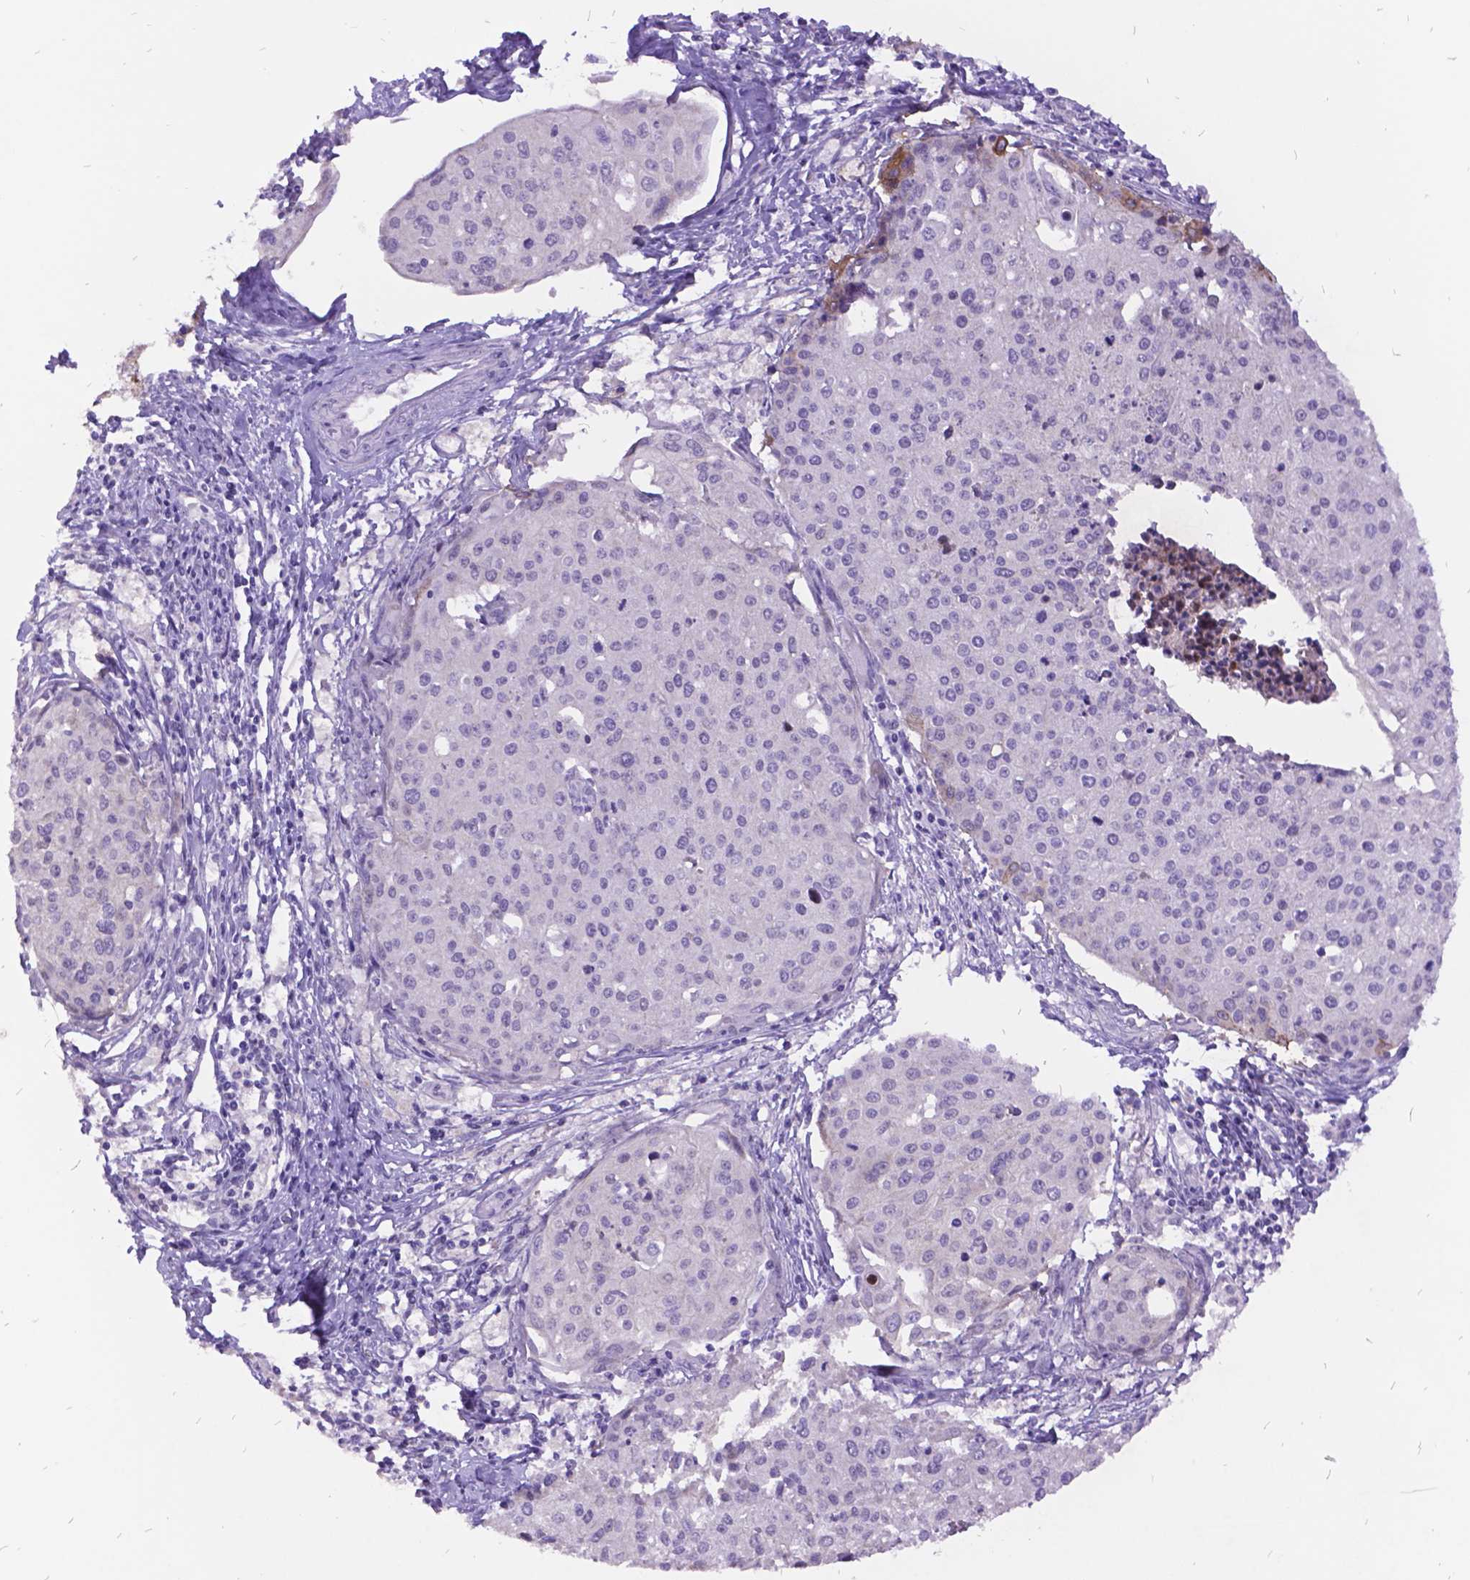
{"staining": {"intensity": "moderate", "quantity": "<25%", "location": "cytoplasmic/membranous"}, "tissue": "cervical cancer", "cell_type": "Tumor cells", "image_type": "cancer", "snomed": [{"axis": "morphology", "description": "Squamous cell carcinoma, NOS"}, {"axis": "topography", "description": "Cervix"}], "caption": "Human cervical cancer stained with a protein marker reveals moderate staining in tumor cells.", "gene": "ITGB6", "patient": {"sex": "female", "age": 38}}